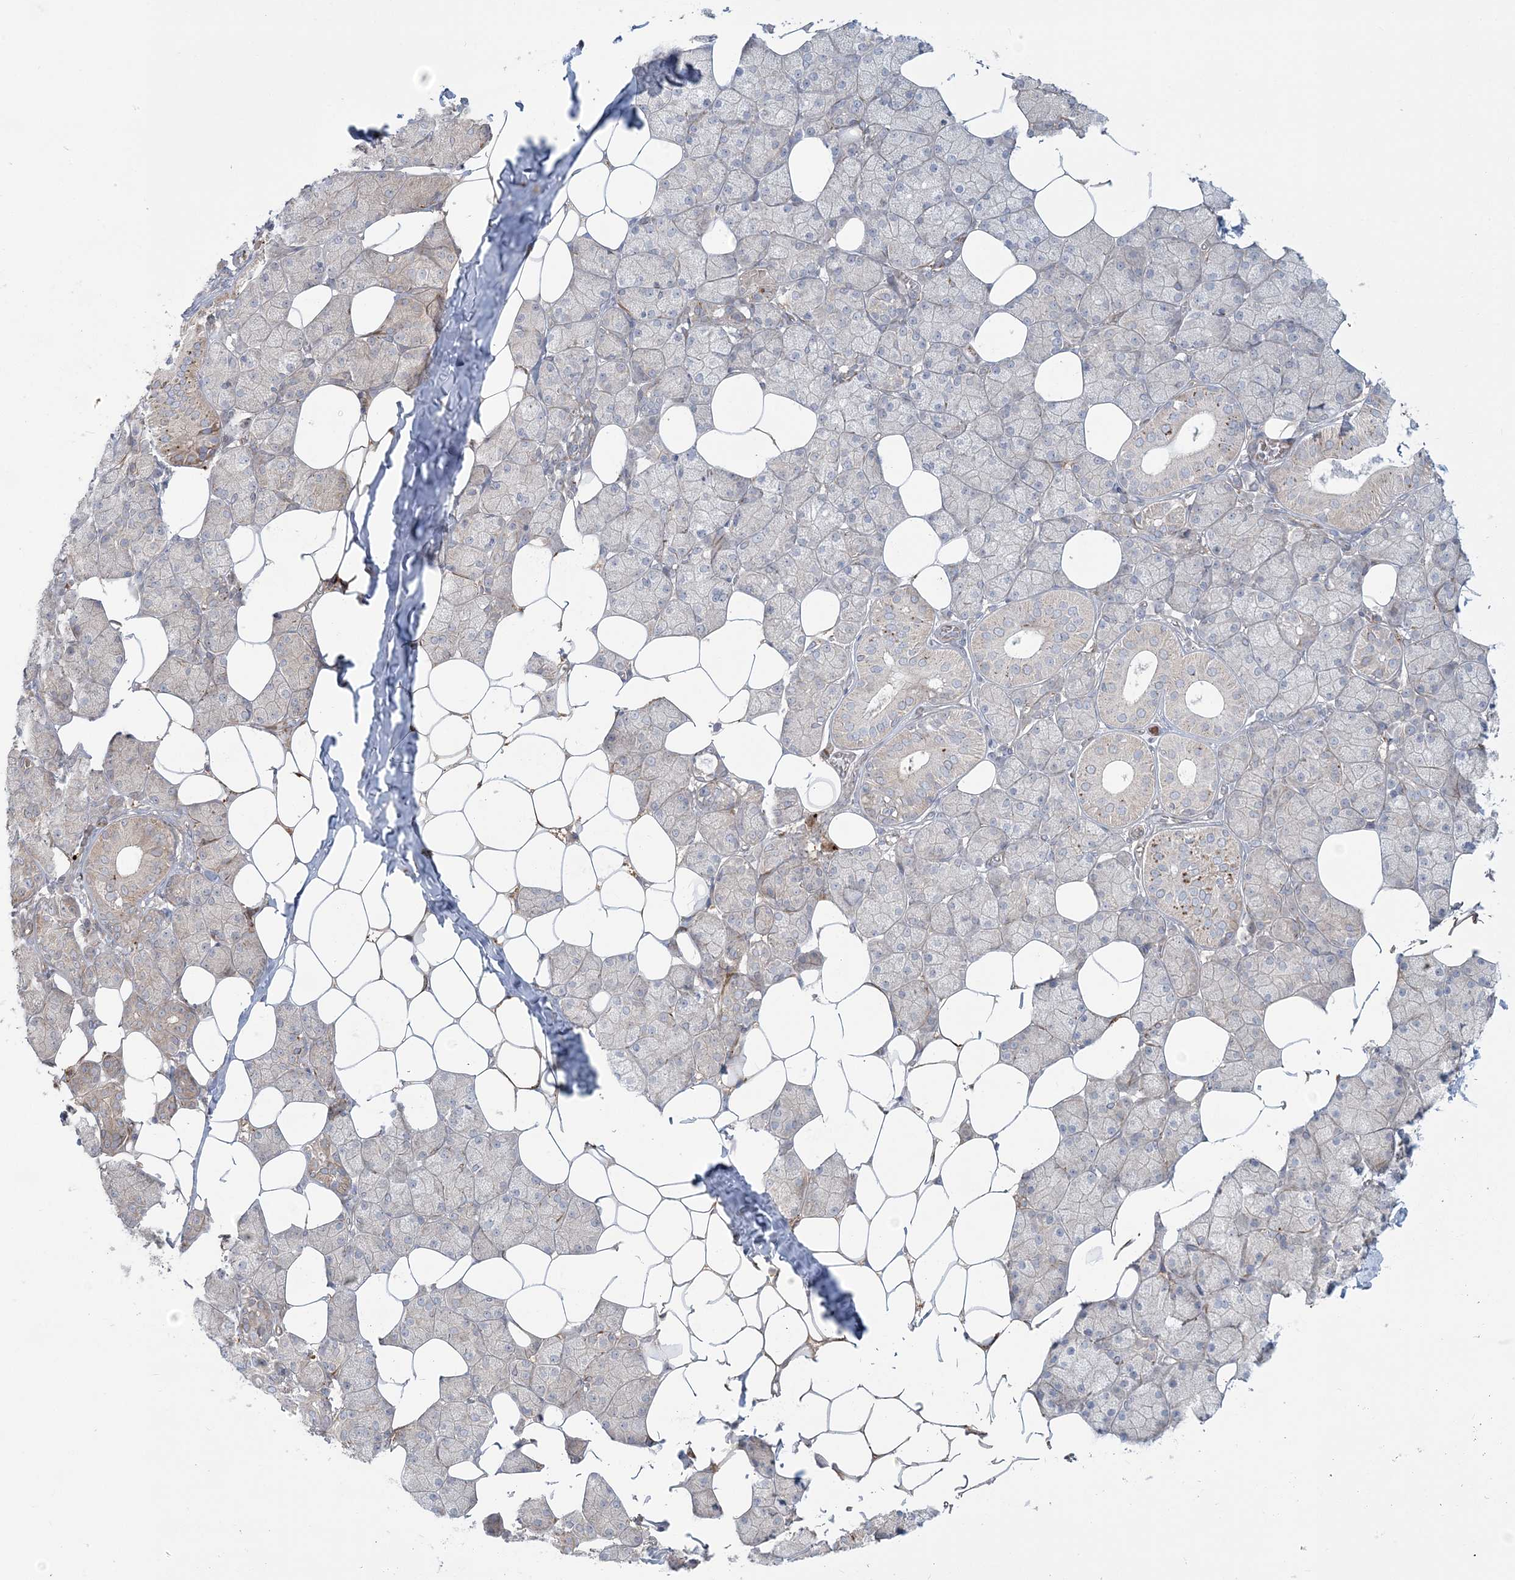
{"staining": {"intensity": "strong", "quantity": "<25%", "location": "cytoplasmic/membranous"}, "tissue": "salivary gland", "cell_type": "Glandular cells", "image_type": "normal", "snomed": [{"axis": "morphology", "description": "Normal tissue, NOS"}, {"axis": "topography", "description": "Salivary gland"}], "caption": "Immunohistochemical staining of benign human salivary gland shows medium levels of strong cytoplasmic/membranous staining in approximately <25% of glandular cells.", "gene": "NUDT9", "patient": {"sex": "female", "age": 33}}